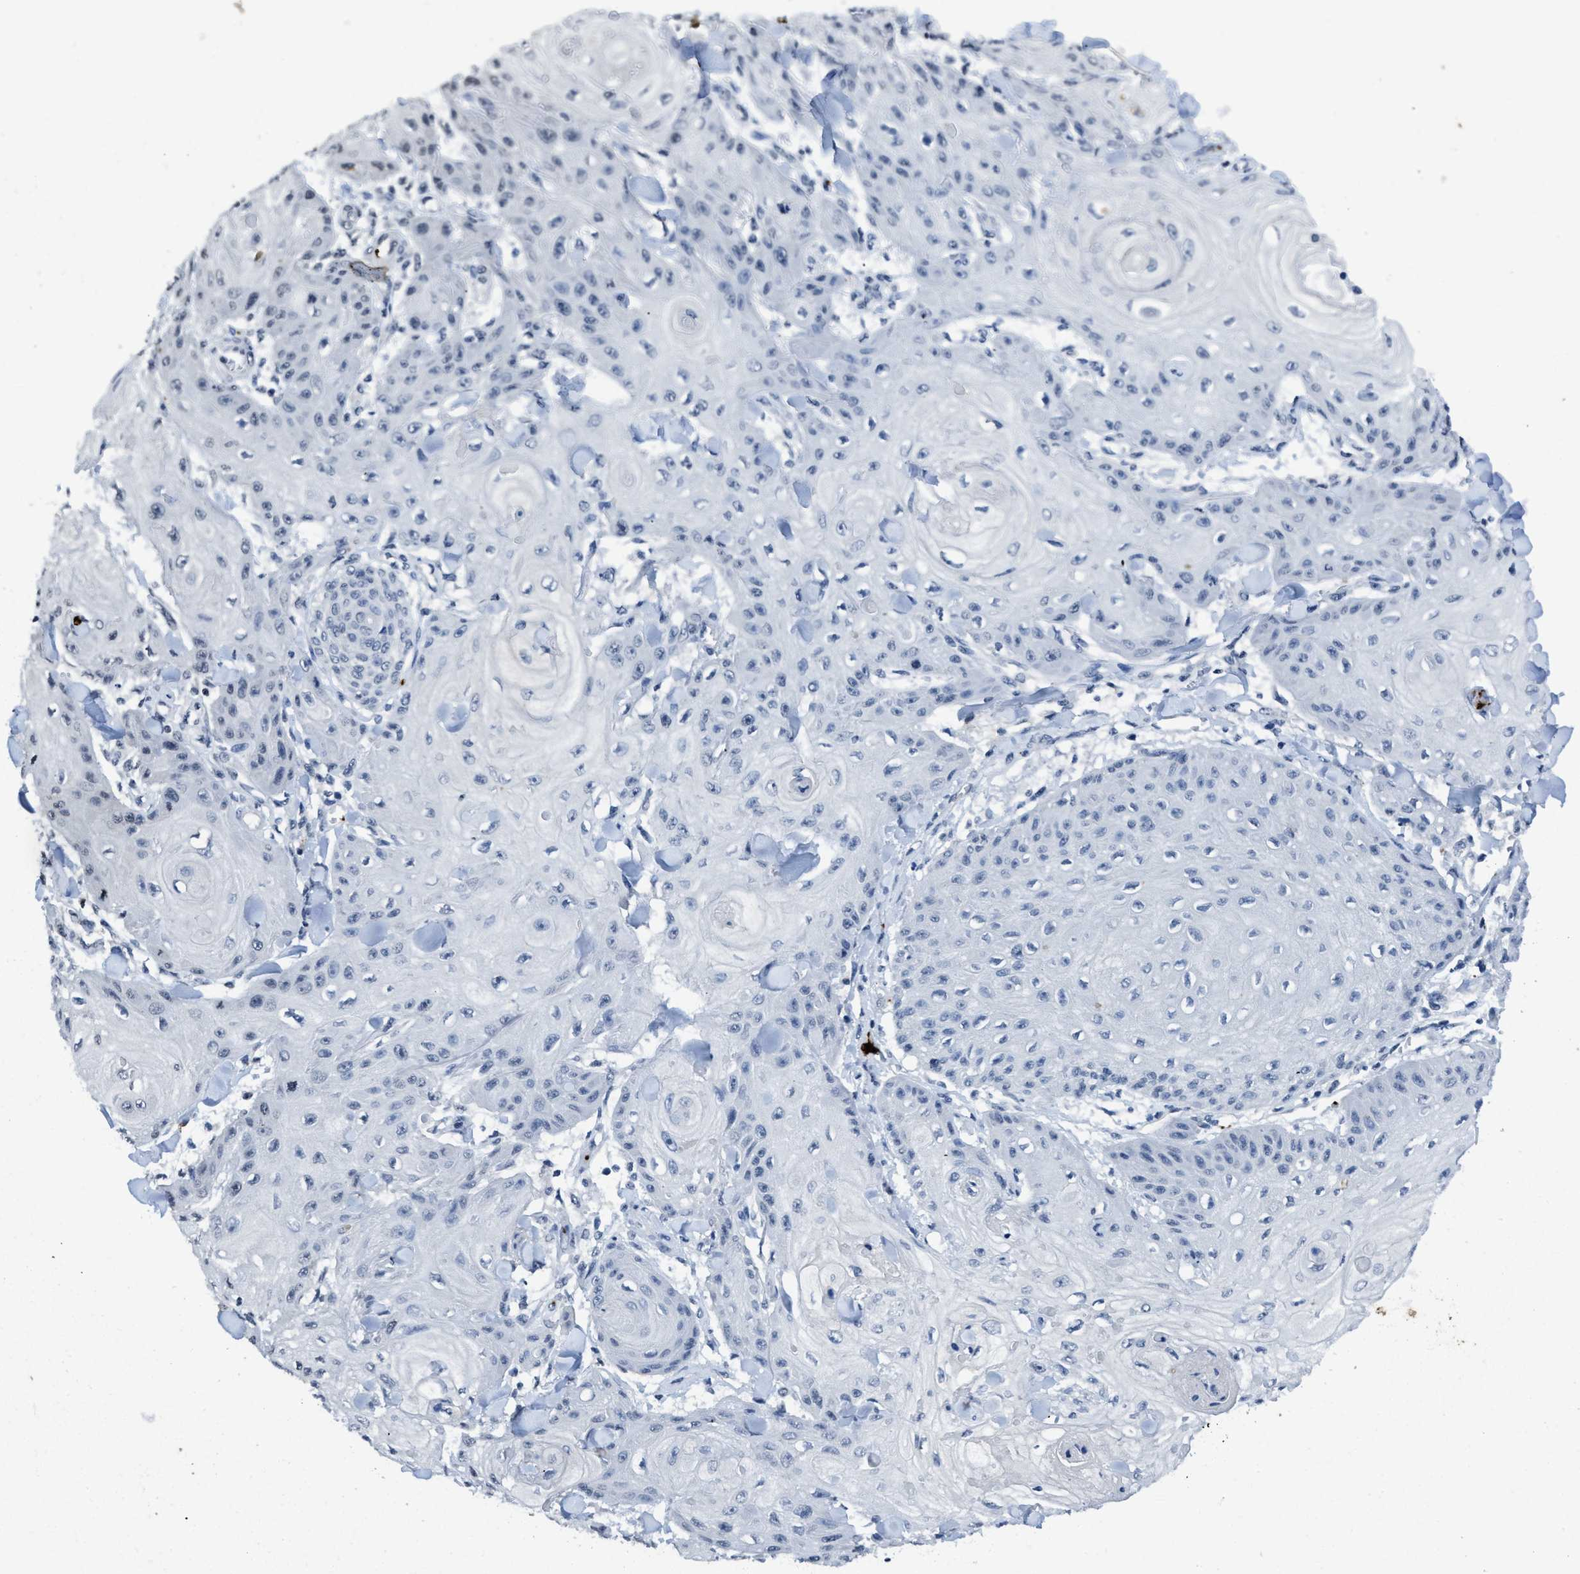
{"staining": {"intensity": "negative", "quantity": "none", "location": "none"}, "tissue": "skin cancer", "cell_type": "Tumor cells", "image_type": "cancer", "snomed": [{"axis": "morphology", "description": "Squamous cell carcinoma, NOS"}, {"axis": "topography", "description": "Skin"}], "caption": "Histopathology image shows no significant protein positivity in tumor cells of skin cancer (squamous cell carcinoma). (Brightfield microscopy of DAB IHC at high magnification).", "gene": "ITGA2B", "patient": {"sex": "male", "age": 74}}